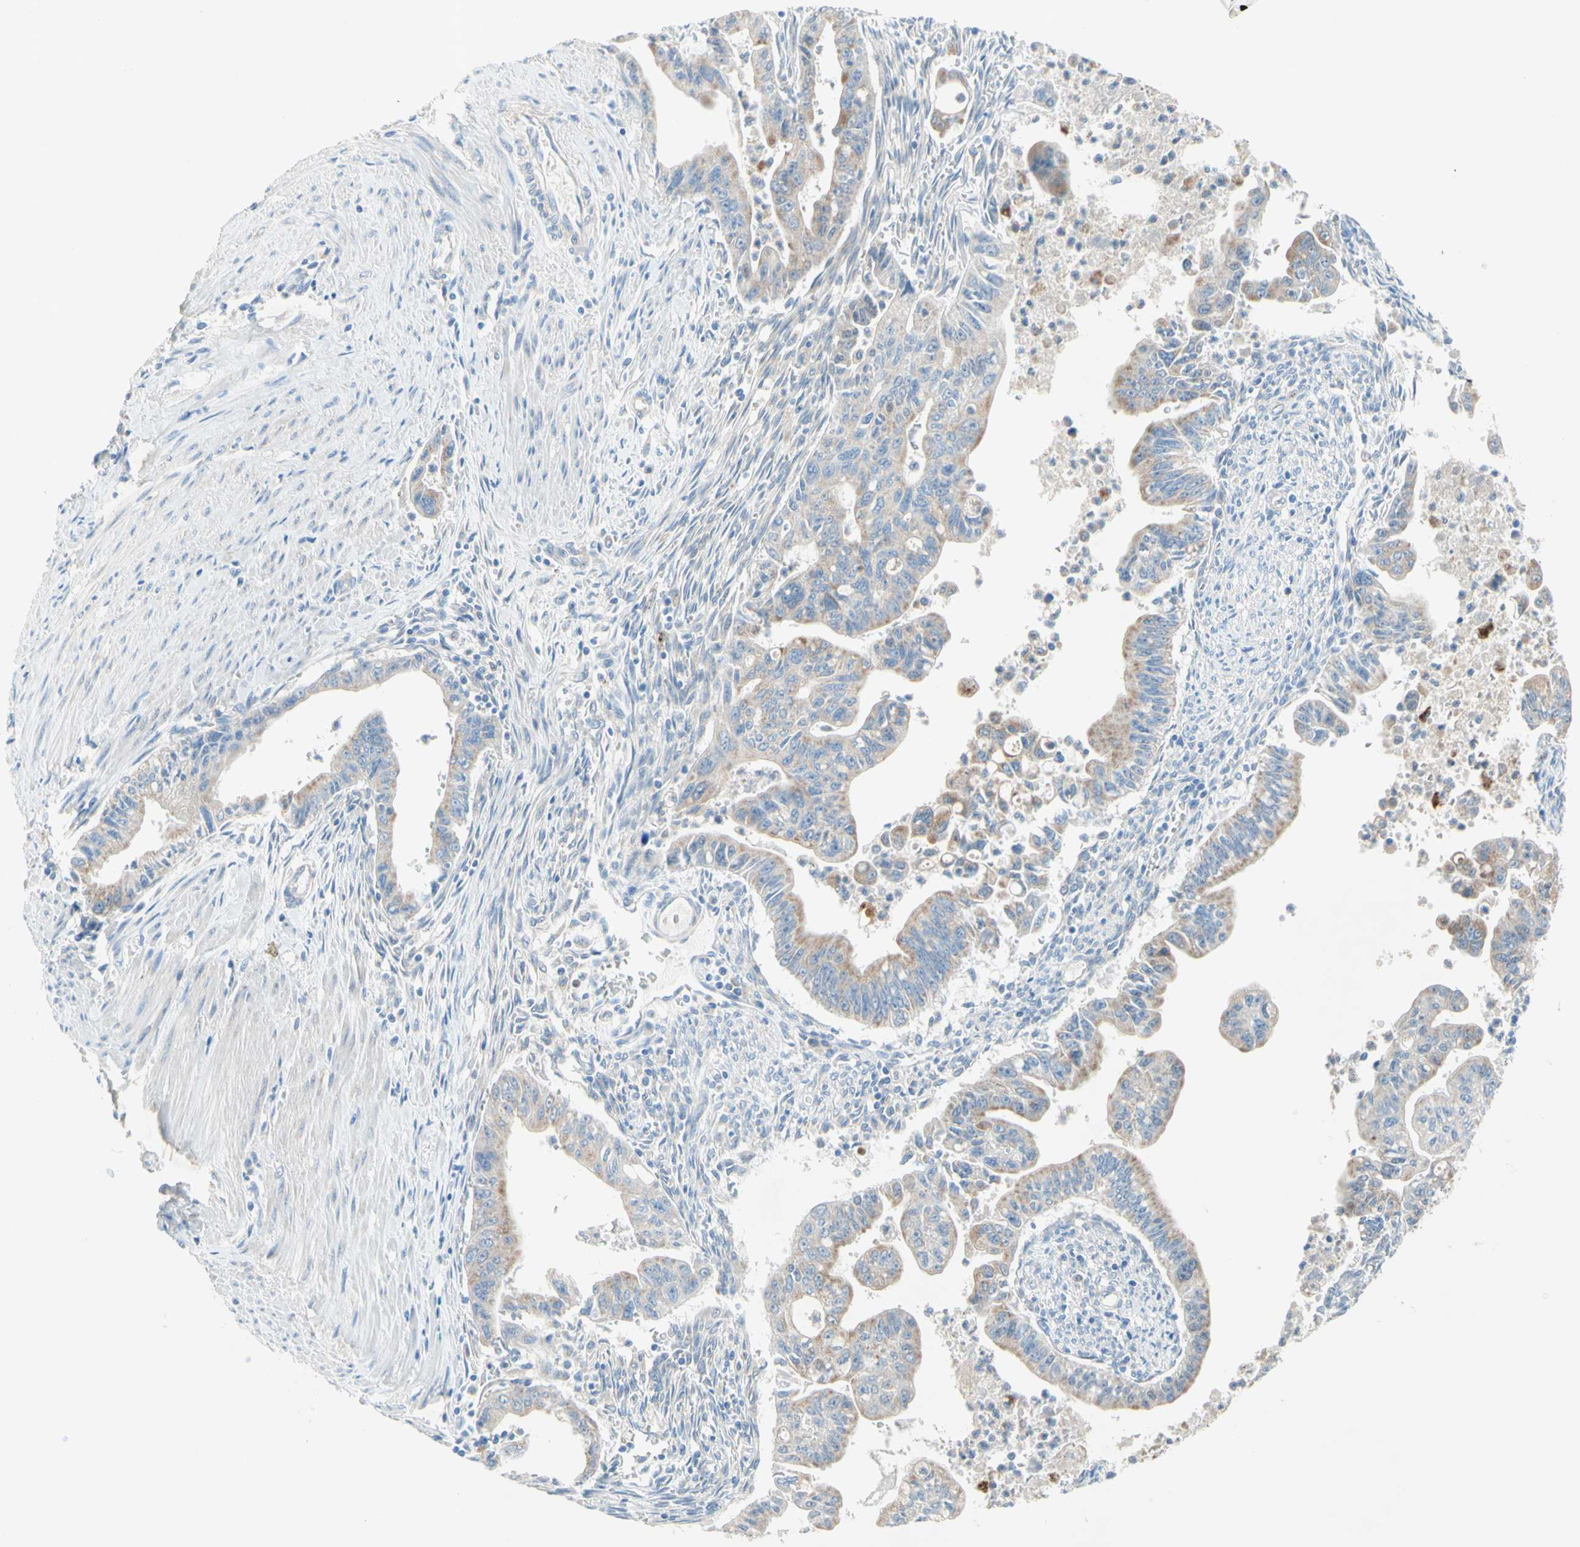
{"staining": {"intensity": "weak", "quantity": ">75%", "location": "cytoplasmic/membranous"}, "tissue": "pancreatic cancer", "cell_type": "Tumor cells", "image_type": "cancer", "snomed": [{"axis": "morphology", "description": "Adenocarcinoma, NOS"}, {"axis": "topography", "description": "Pancreas"}], "caption": "DAB (3,3'-diaminobenzidine) immunohistochemical staining of human pancreatic cancer shows weak cytoplasmic/membranous protein staining in about >75% of tumor cells.", "gene": "MFF", "patient": {"sex": "male", "age": 70}}